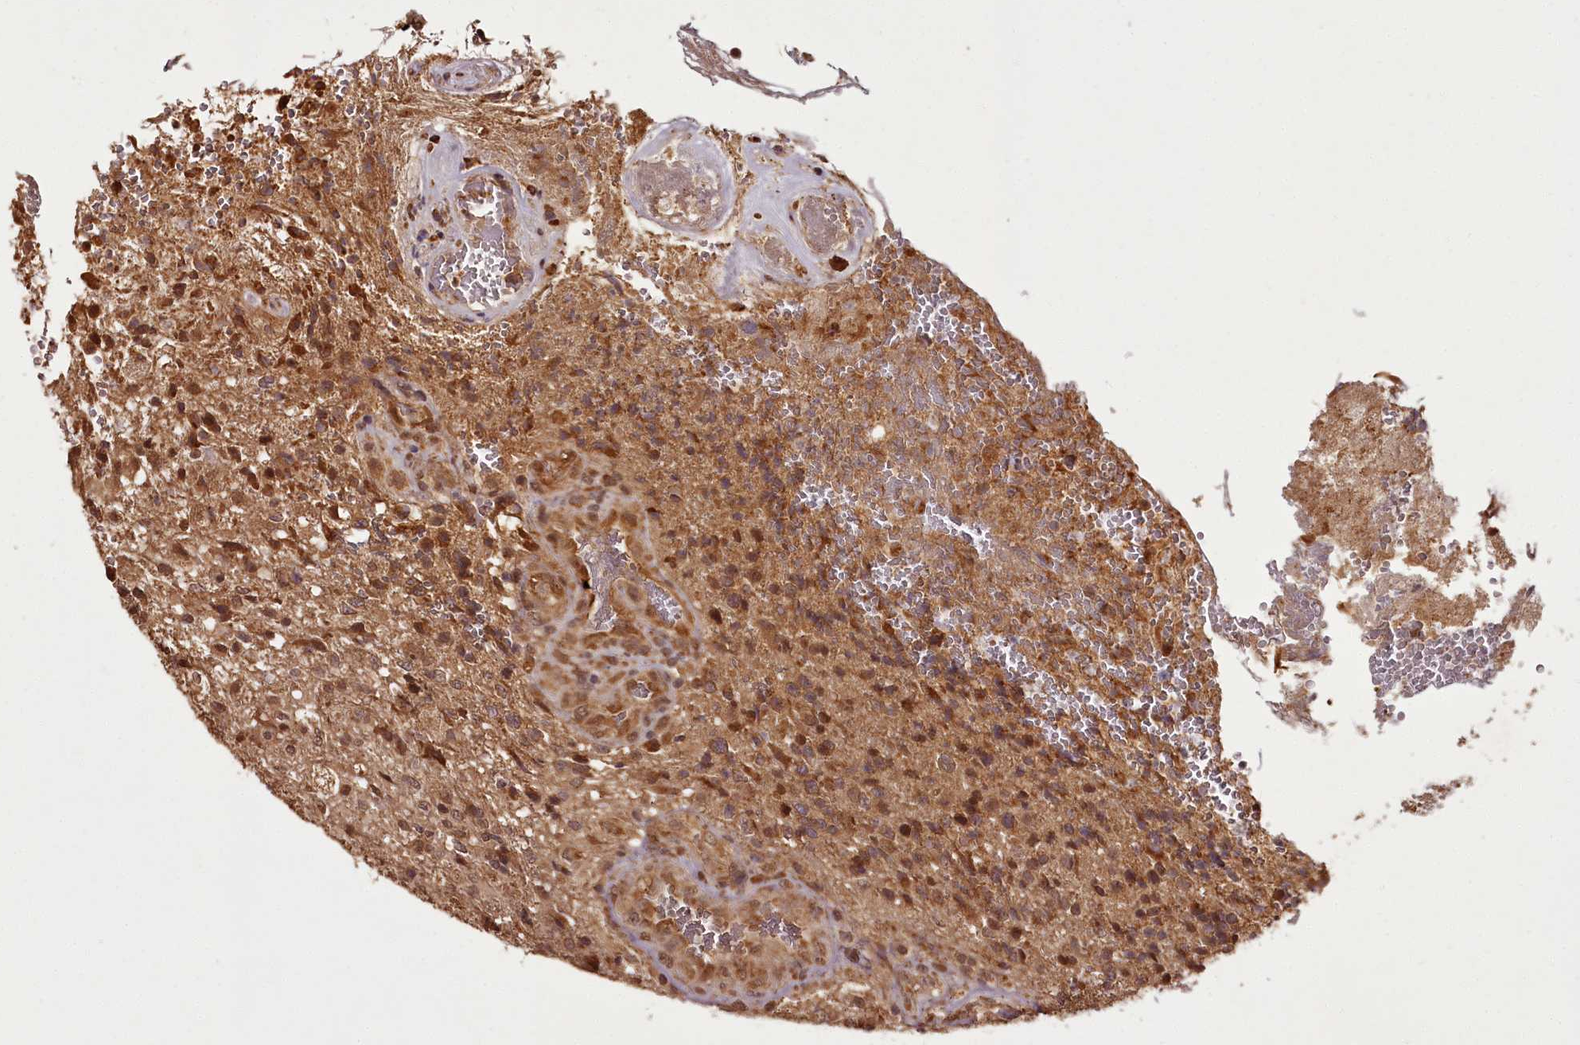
{"staining": {"intensity": "moderate", "quantity": ">75%", "location": "cytoplasmic/membranous,nuclear"}, "tissue": "glioma", "cell_type": "Tumor cells", "image_type": "cancer", "snomed": [{"axis": "morphology", "description": "Glioma, malignant, High grade"}, {"axis": "topography", "description": "Brain"}], "caption": "Immunohistochemical staining of glioma exhibits moderate cytoplasmic/membranous and nuclear protein staining in approximately >75% of tumor cells. The staining is performed using DAB (3,3'-diaminobenzidine) brown chromogen to label protein expression. The nuclei are counter-stained blue using hematoxylin.", "gene": "NPRL2", "patient": {"sex": "male", "age": 56}}